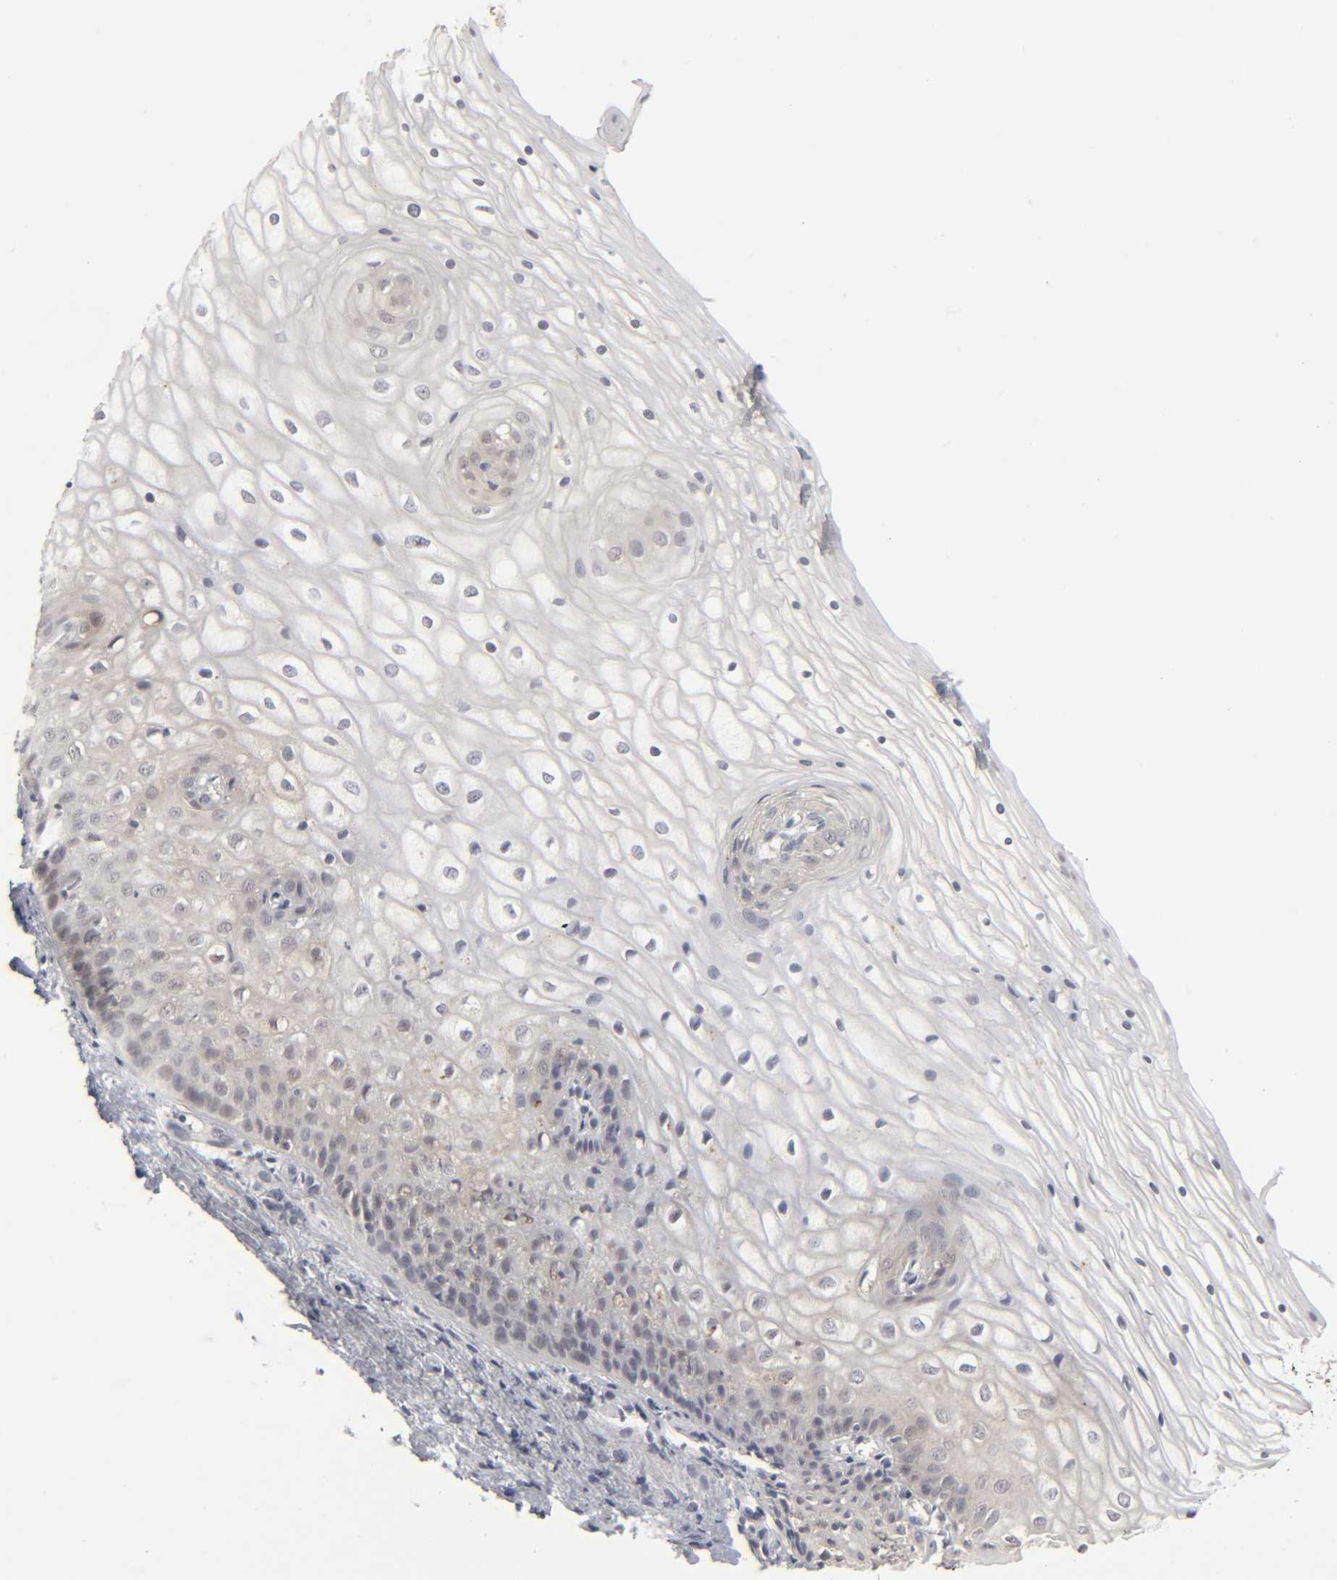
{"staining": {"intensity": "negative", "quantity": "none", "location": "none"}, "tissue": "vagina", "cell_type": "Squamous epithelial cells", "image_type": "normal", "snomed": [{"axis": "morphology", "description": "Normal tissue, NOS"}, {"axis": "topography", "description": "Vagina"}], "caption": "Immunohistochemical staining of benign human vagina displays no significant staining in squamous epithelial cells. The staining was performed using DAB (3,3'-diaminobenzidine) to visualize the protein expression in brown, while the nuclei were stained in blue with hematoxylin (Magnification: 20x).", "gene": "PDLIM3", "patient": {"sex": "female", "age": 34}}